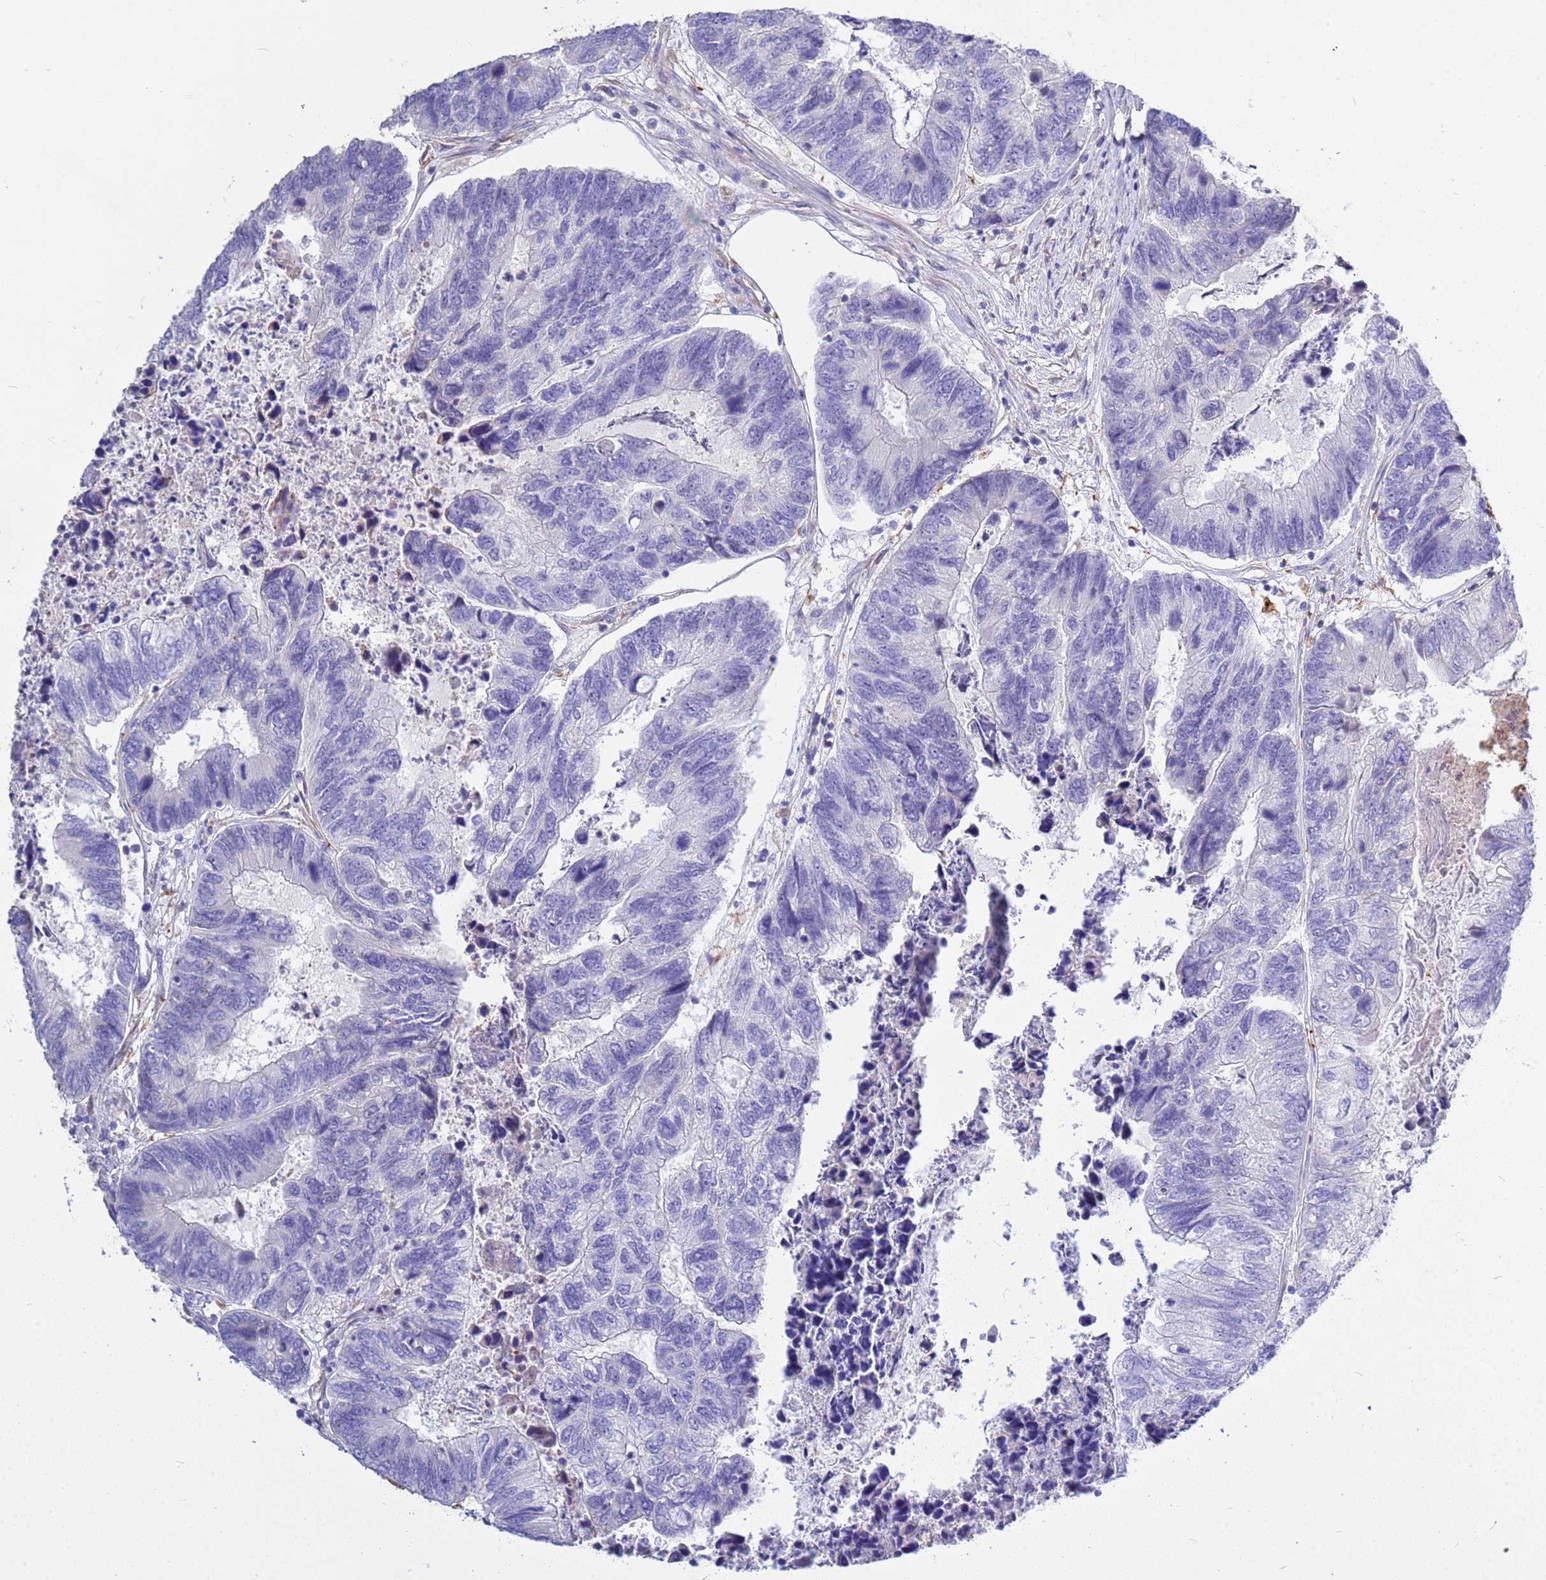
{"staining": {"intensity": "negative", "quantity": "none", "location": "none"}, "tissue": "colorectal cancer", "cell_type": "Tumor cells", "image_type": "cancer", "snomed": [{"axis": "morphology", "description": "Adenocarcinoma, NOS"}, {"axis": "topography", "description": "Colon"}], "caption": "DAB (3,3'-diaminobenzidine) immunohistochemical staining of colorectal cancer (adenocarcinoma) exhibits no significant positivity in tumor cells.", "gene": "TCEAL3", "patient": {"sex": "female", "age": 67}}